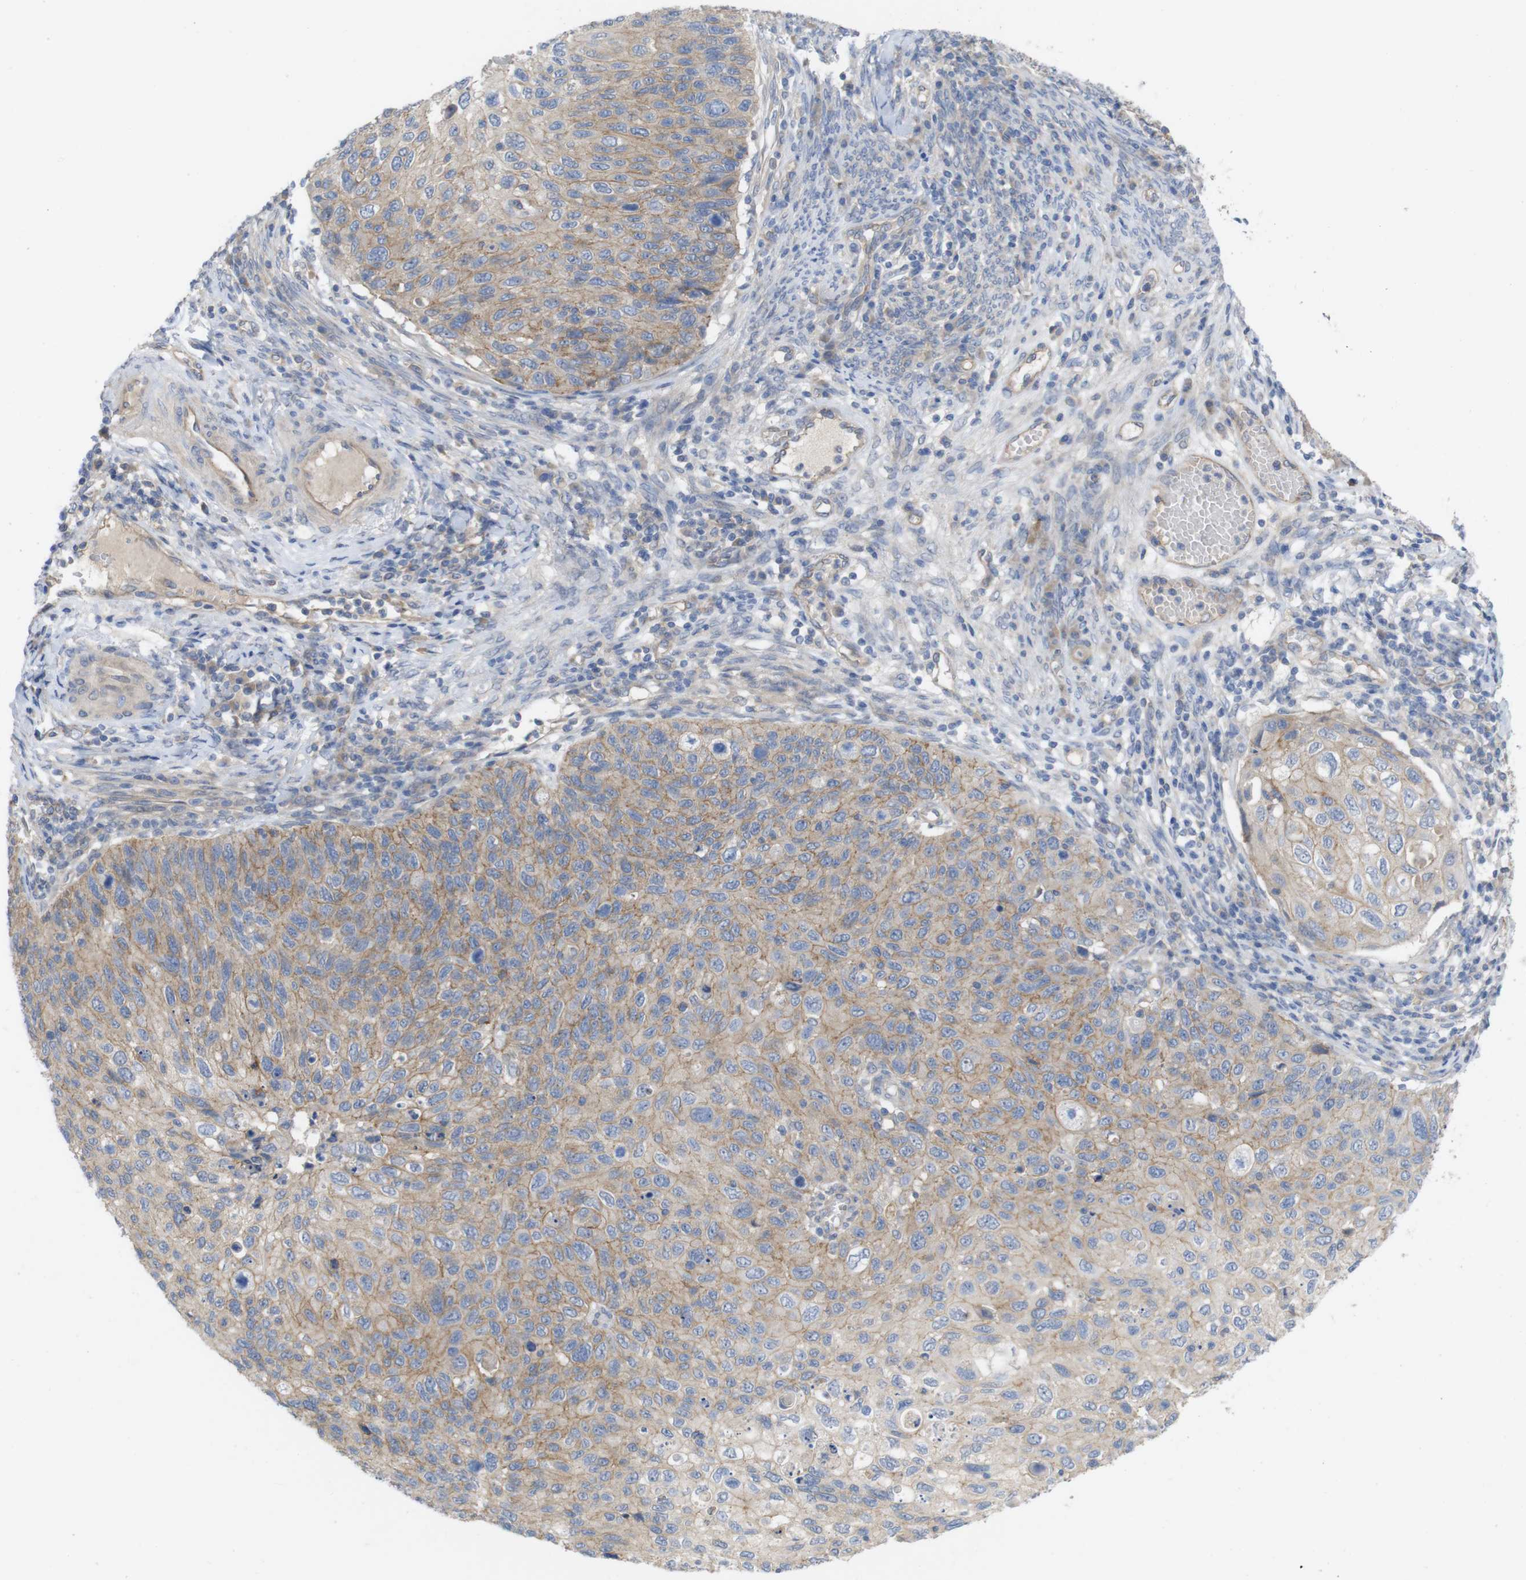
{"staining": {"intensity": "weak", "quantity": ">75%", "location": "cytoplasmic/membranous"}, "tissue": "cervical cancer", "cell_type": "Tumor cells", "image_type": "cancer", "snomed": [{"axis": "morphology", "description": "Squamous cell carcinoma, NOS"}, {"axis": "topography", "description": "Cervix"}], "caption": "Cervical cancer stained with DAB immunohistochemistry (IHC) exhibits low levels of weak cytoplasmic/membranous positivity in about >75% of tumor cells.", "gene": "KIDINS220", "patient": {"sex": "female", "age": 70}}